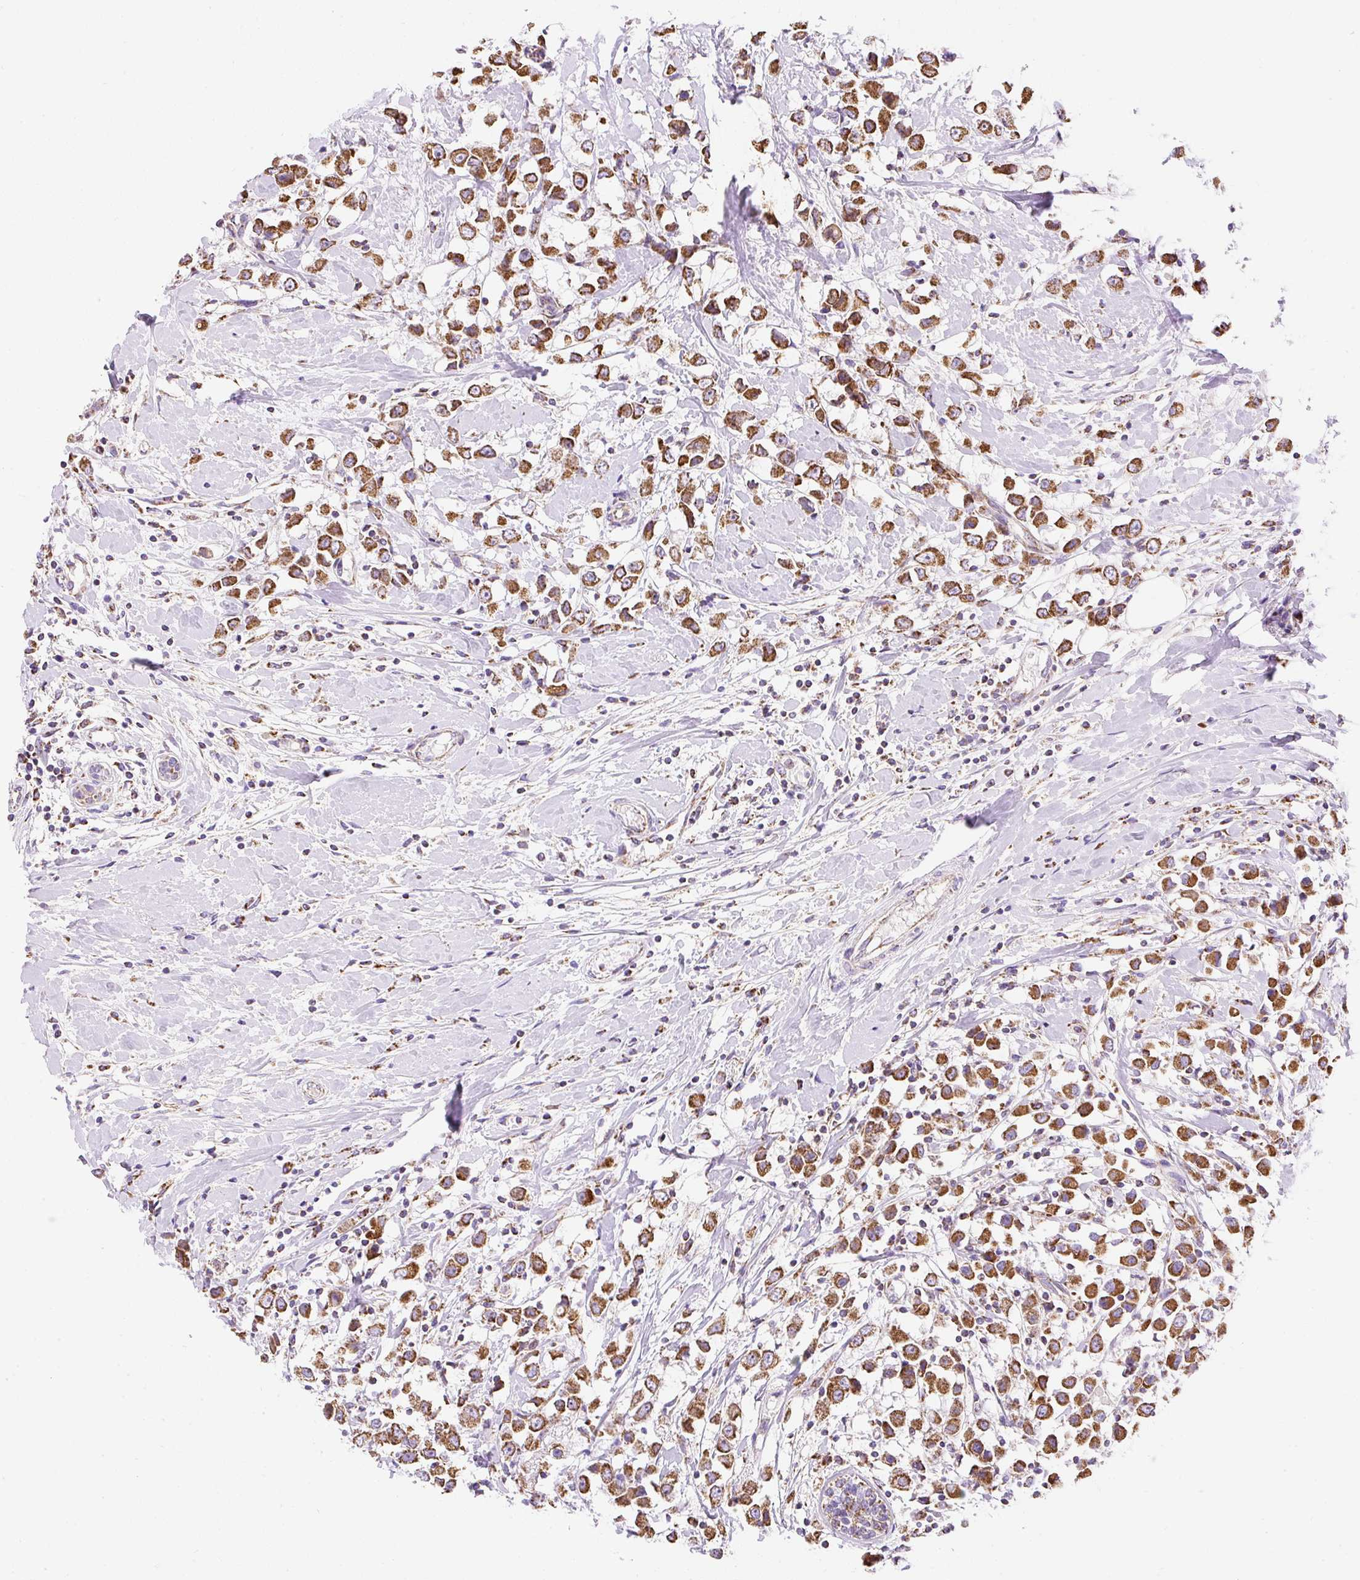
{"staining": {"intensity": "strong", "quantity": ">75%", "location": "cytoplasmic/membranous"}, "tissue": "breast cancer", "cell_type": "Tumor cells", "image_type": "cancer", "snomed": [{"axis": "morphology", "description": "Duct carcinoma"}, {"axis": "topography", "description": "Breast"}], "caption": "Strong cytoplasmic/membranous staining for a protein is identified in approximately >75% of tumor cells of breast cancer (intraductal carcinoma) using immunohistochemistry.", "gene": "DAAM2", "patient": {"sex": "female", "age": 61}}